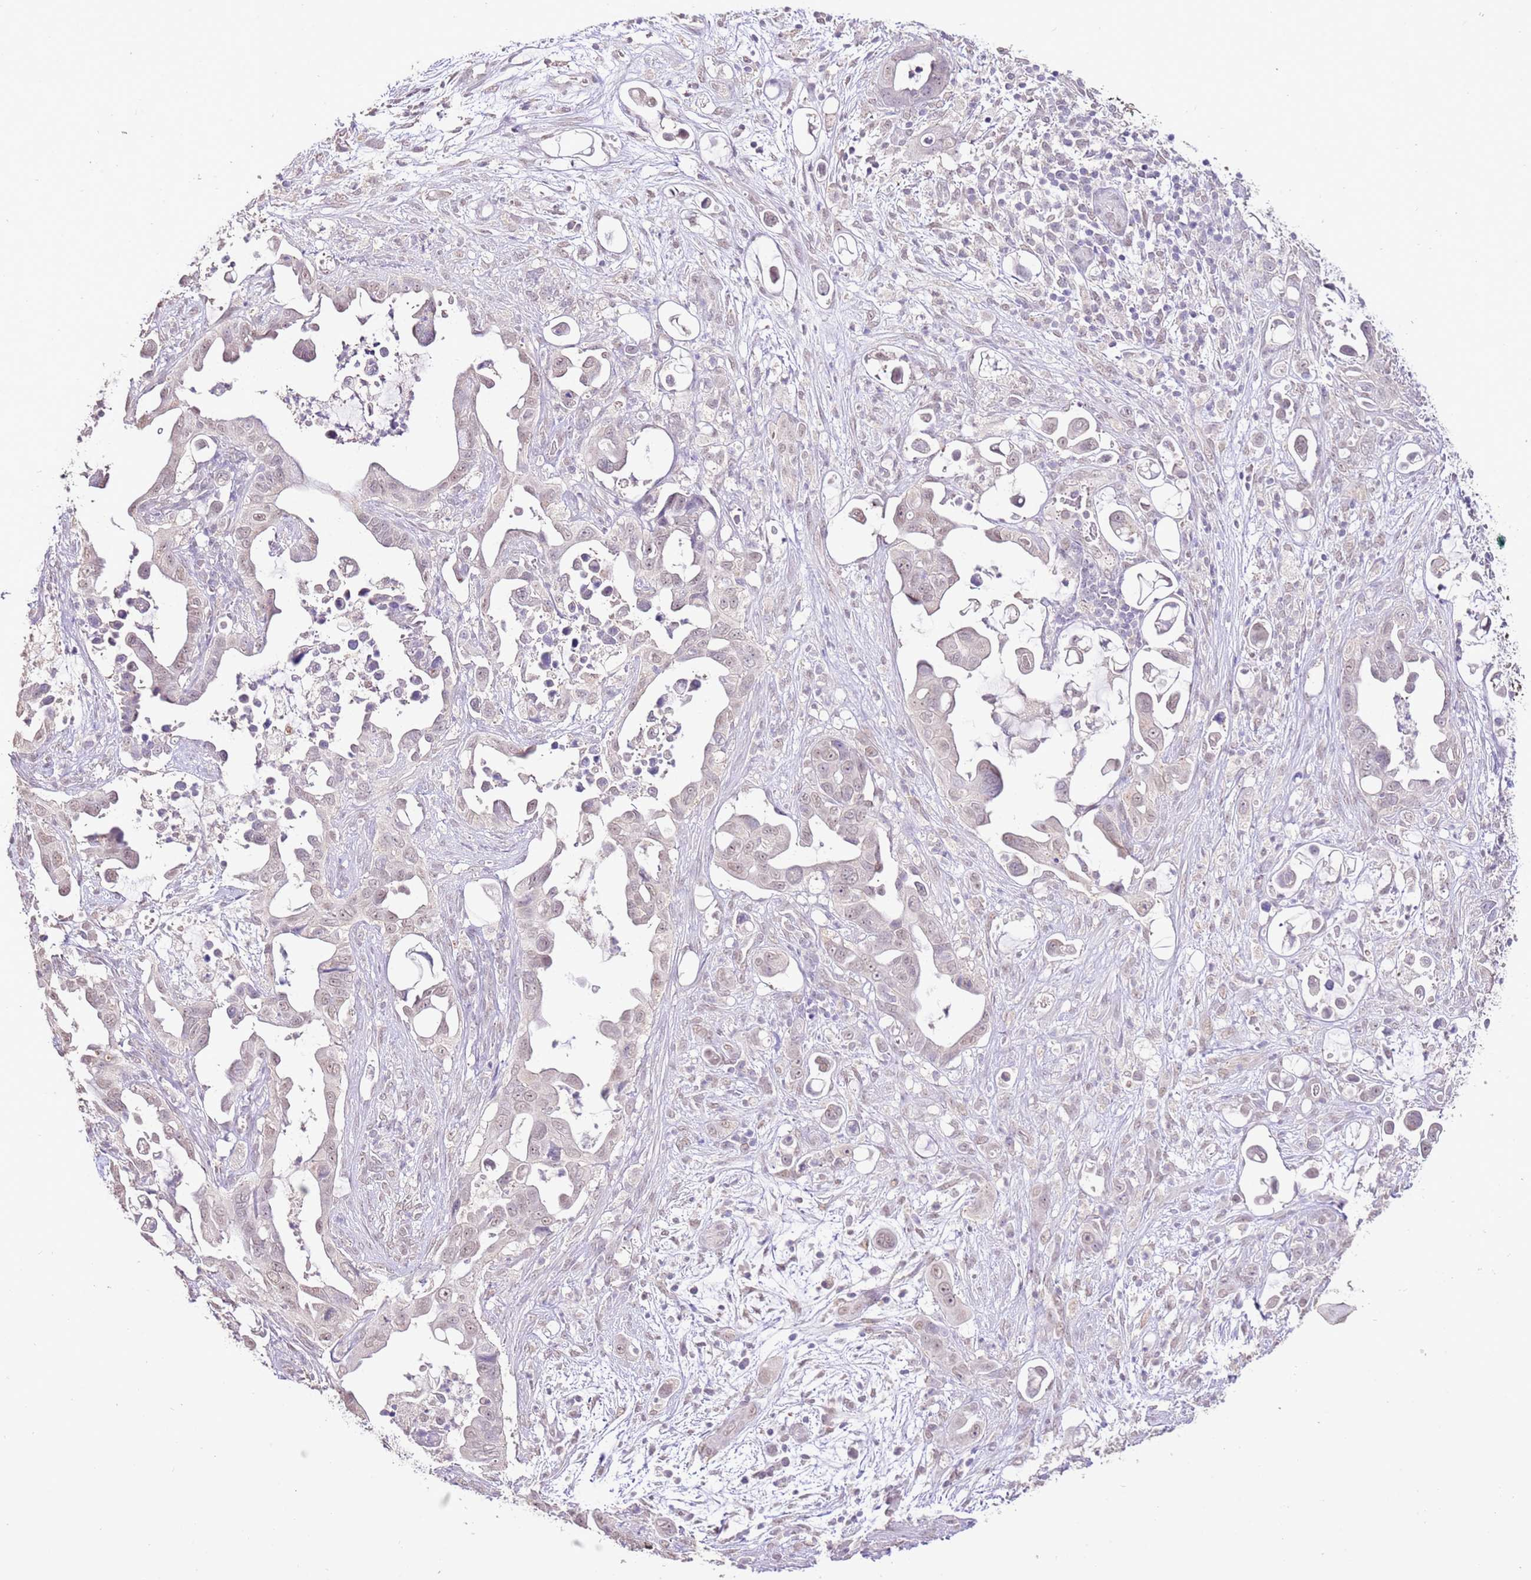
{"staining": {"intensity": "weak", "quantity": "25%-75%", "location": "nuclear"}, "tissue": "pancreatic cancer", "cell_type": "Tumor cells", "image_type": "cancer", "snomed": [{"axis": "morphology", "description": "Adenocarcinoma, NOS"}, {"axis": "topography", "description": "Pancreas"}], "caption": "An immunohistochemistry micrograph of neoplastic tissue is shown. Protein staining in brown highlights weak nuclear positivity in pancreatic cancer within tumor cells.", "gene": "IZUMO4", "patient": {"sex": "male", "age": 61}}